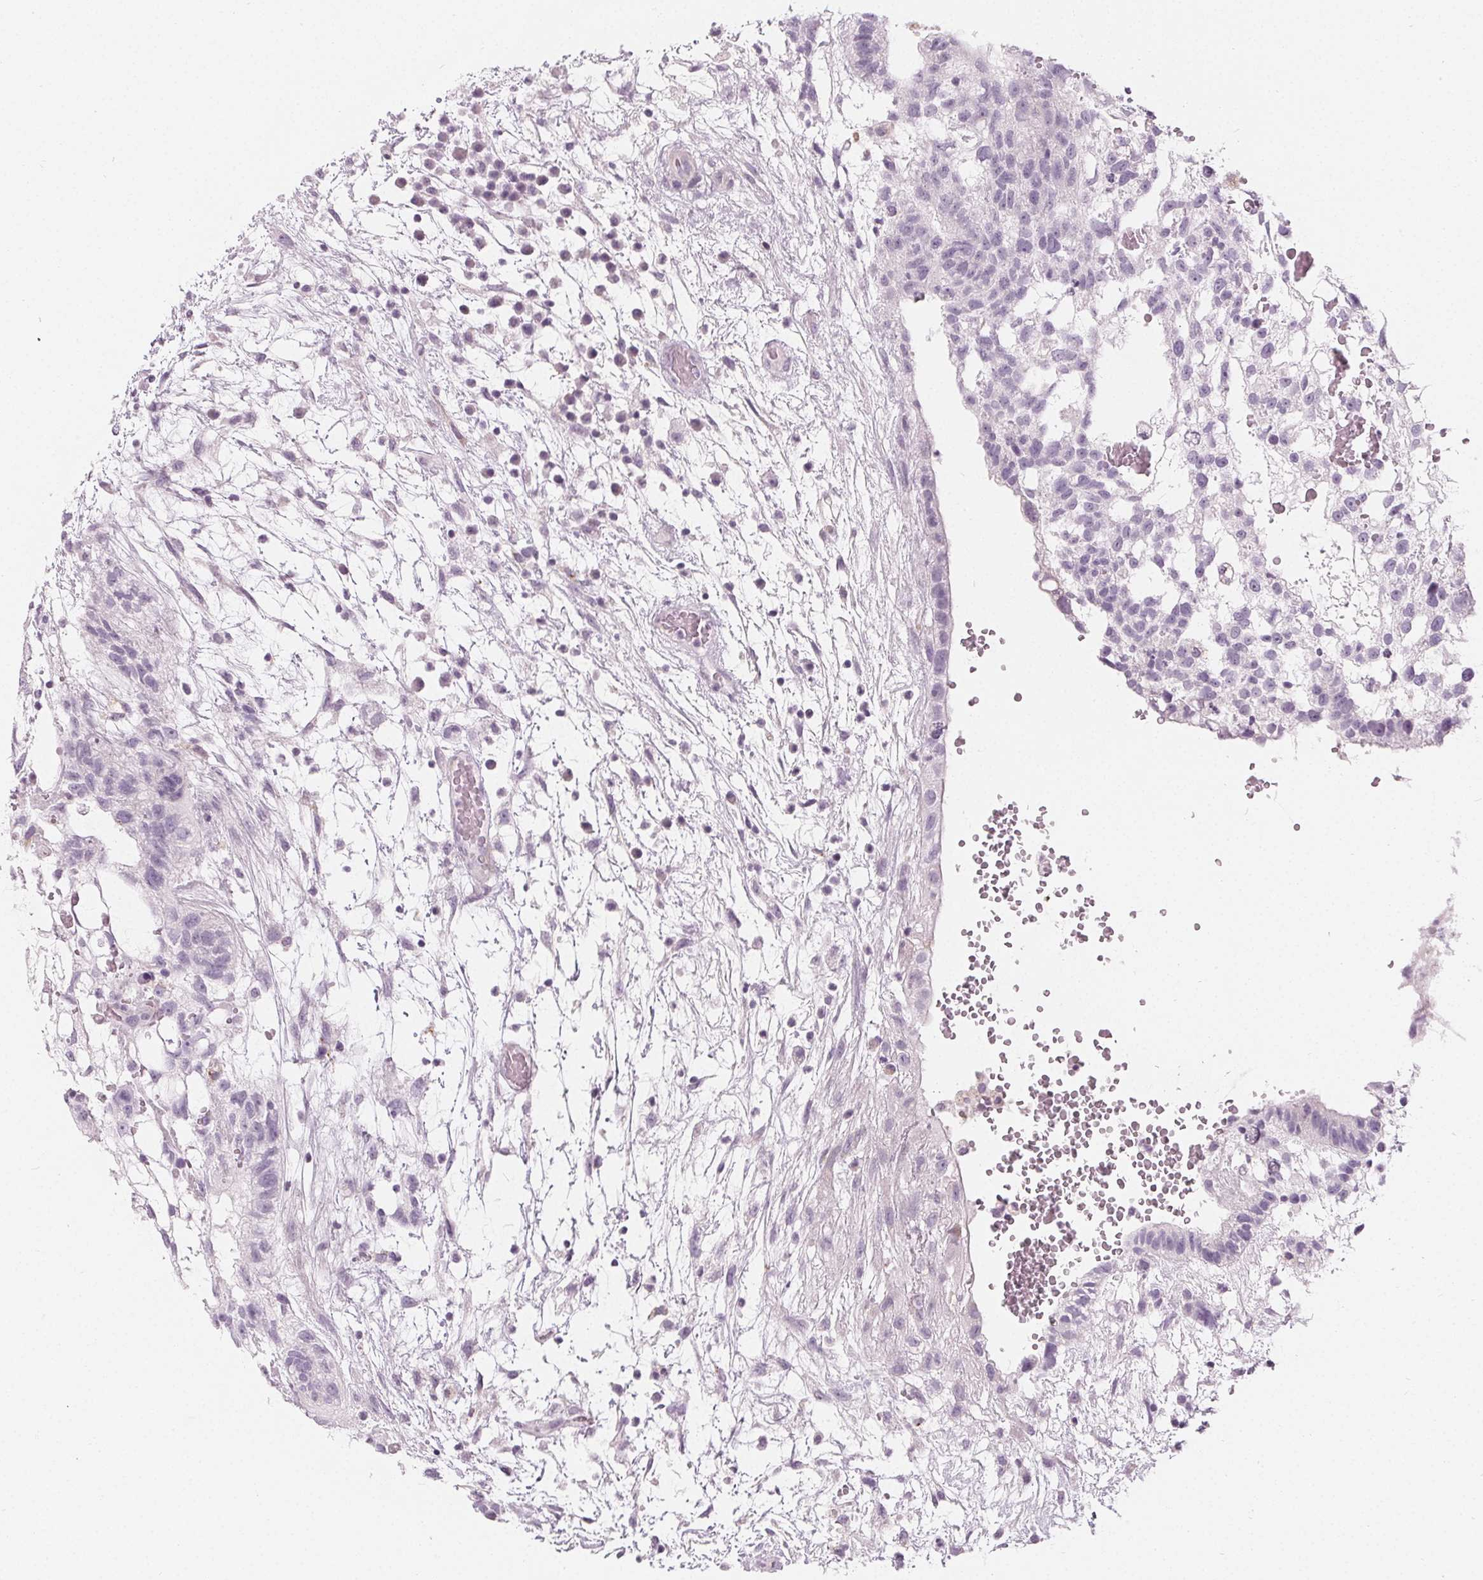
{"staining": {"intensity": "negative", "quantity": "none", "location": "none"}, "tissue": "testis cancer", "cell_type": "Tumor cells", "image_type": "cancer", "snomed": [{"axis": "morphology", "description": "Normal tissue, NOS"}, {"axis": "morphology", "description": "Carcinoma, Embryonal, NOS"}, {"axis": "topography", "description": "Testis"}], "caption": "Tumor cells show no significant expression in testis embryonal carcinoma.", "gene": "HOPX", "patient": {"sex": "male", "age": 32}}